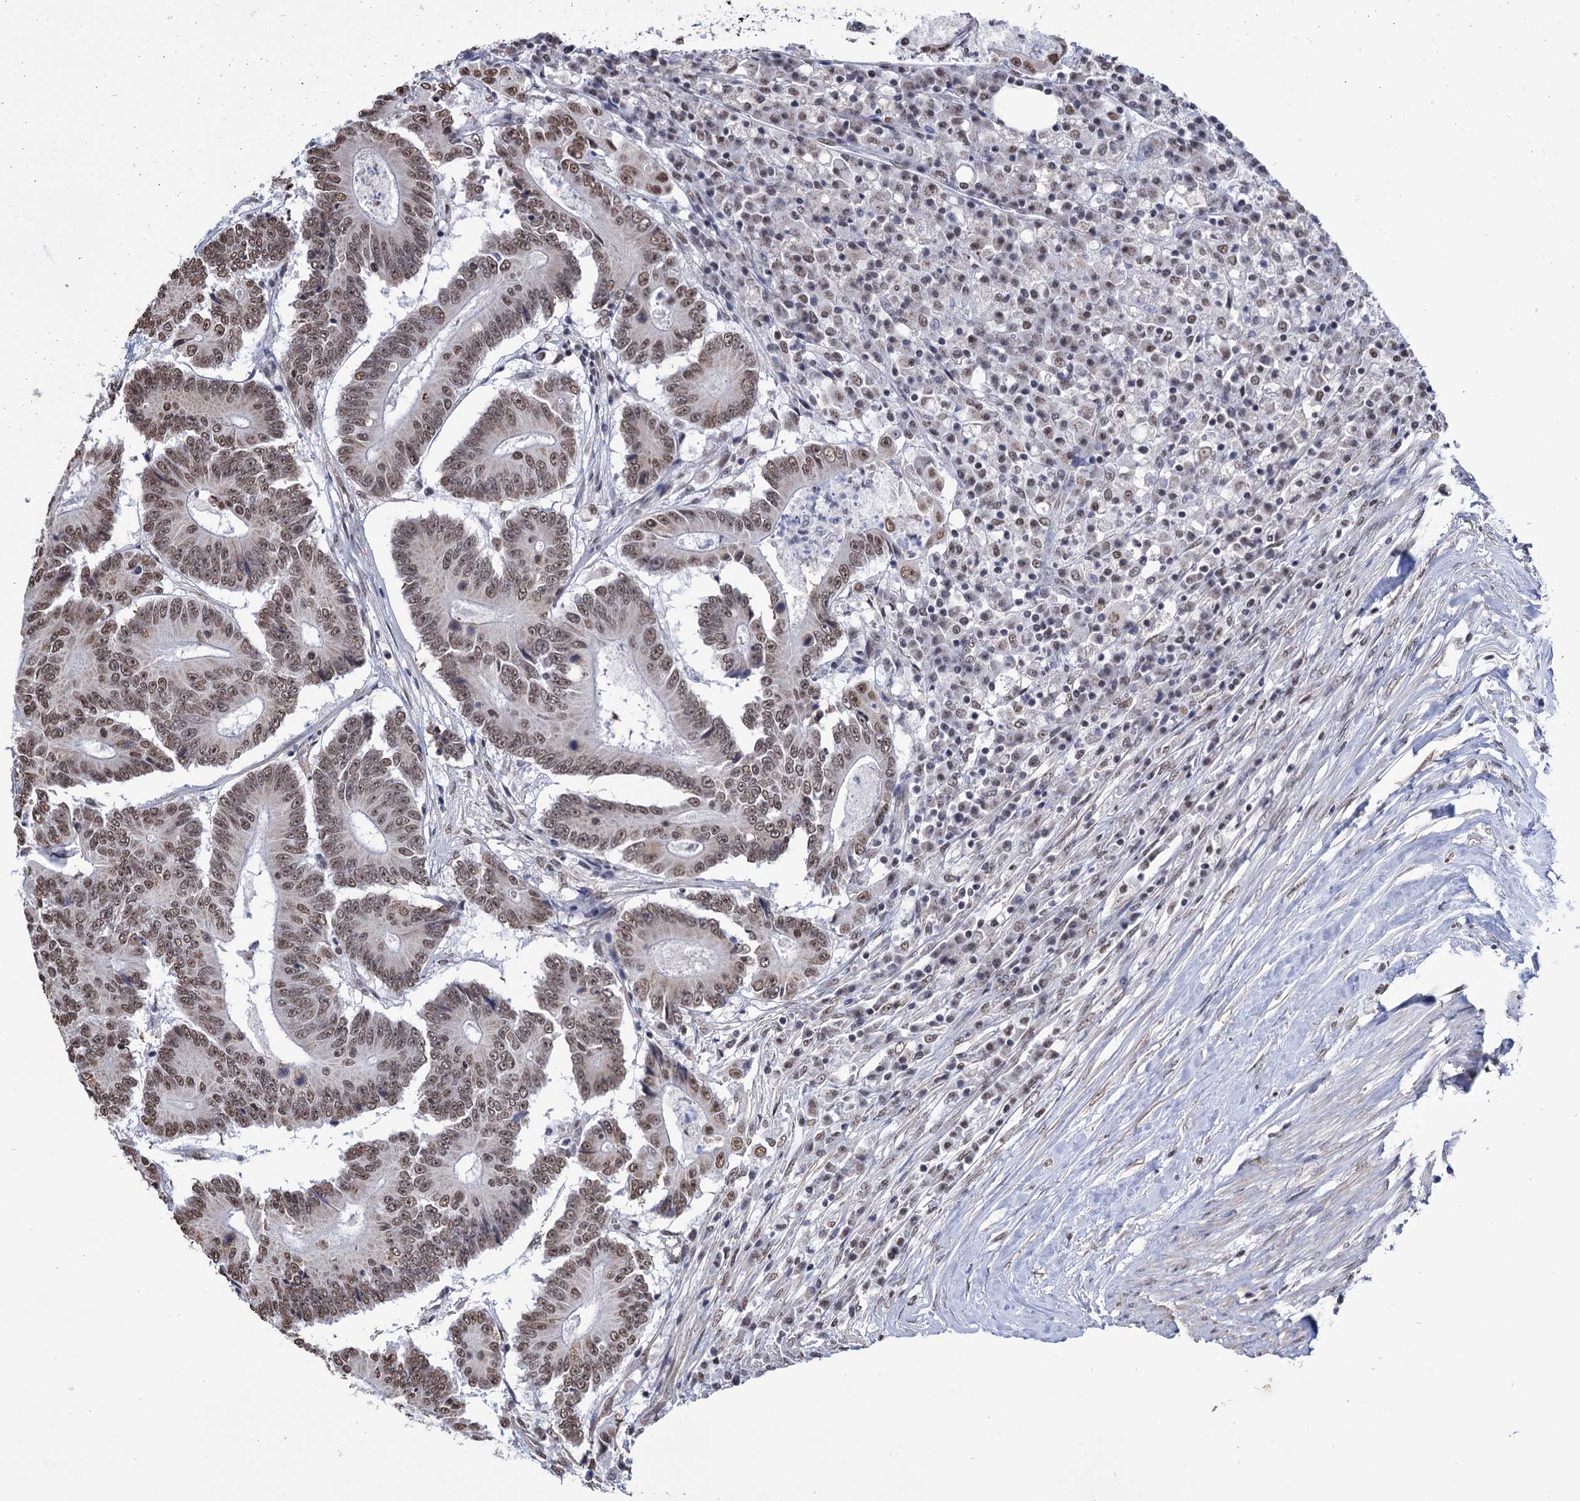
{"staining": {"intensity": "moderate", "quantity": ">75%", "location": "nuclear"}, "tissue": "colorectal cancer", "cell_type": "Tumor cells", "image_type": "cancer", "snomed": [{"axis": "morphology", "description": "Adenocarcinoma, NOS"}, {"axis": "topography", "description": "Colon"}], "caption": "Moderate nuclear staining for a protein is appreciated in about >75% of tumor cells of colorectal adenocarcinoma using immunohistochemistry (IHC).", "gene": "ABHD10", "patient": {"sex": "male", "age": 83}}